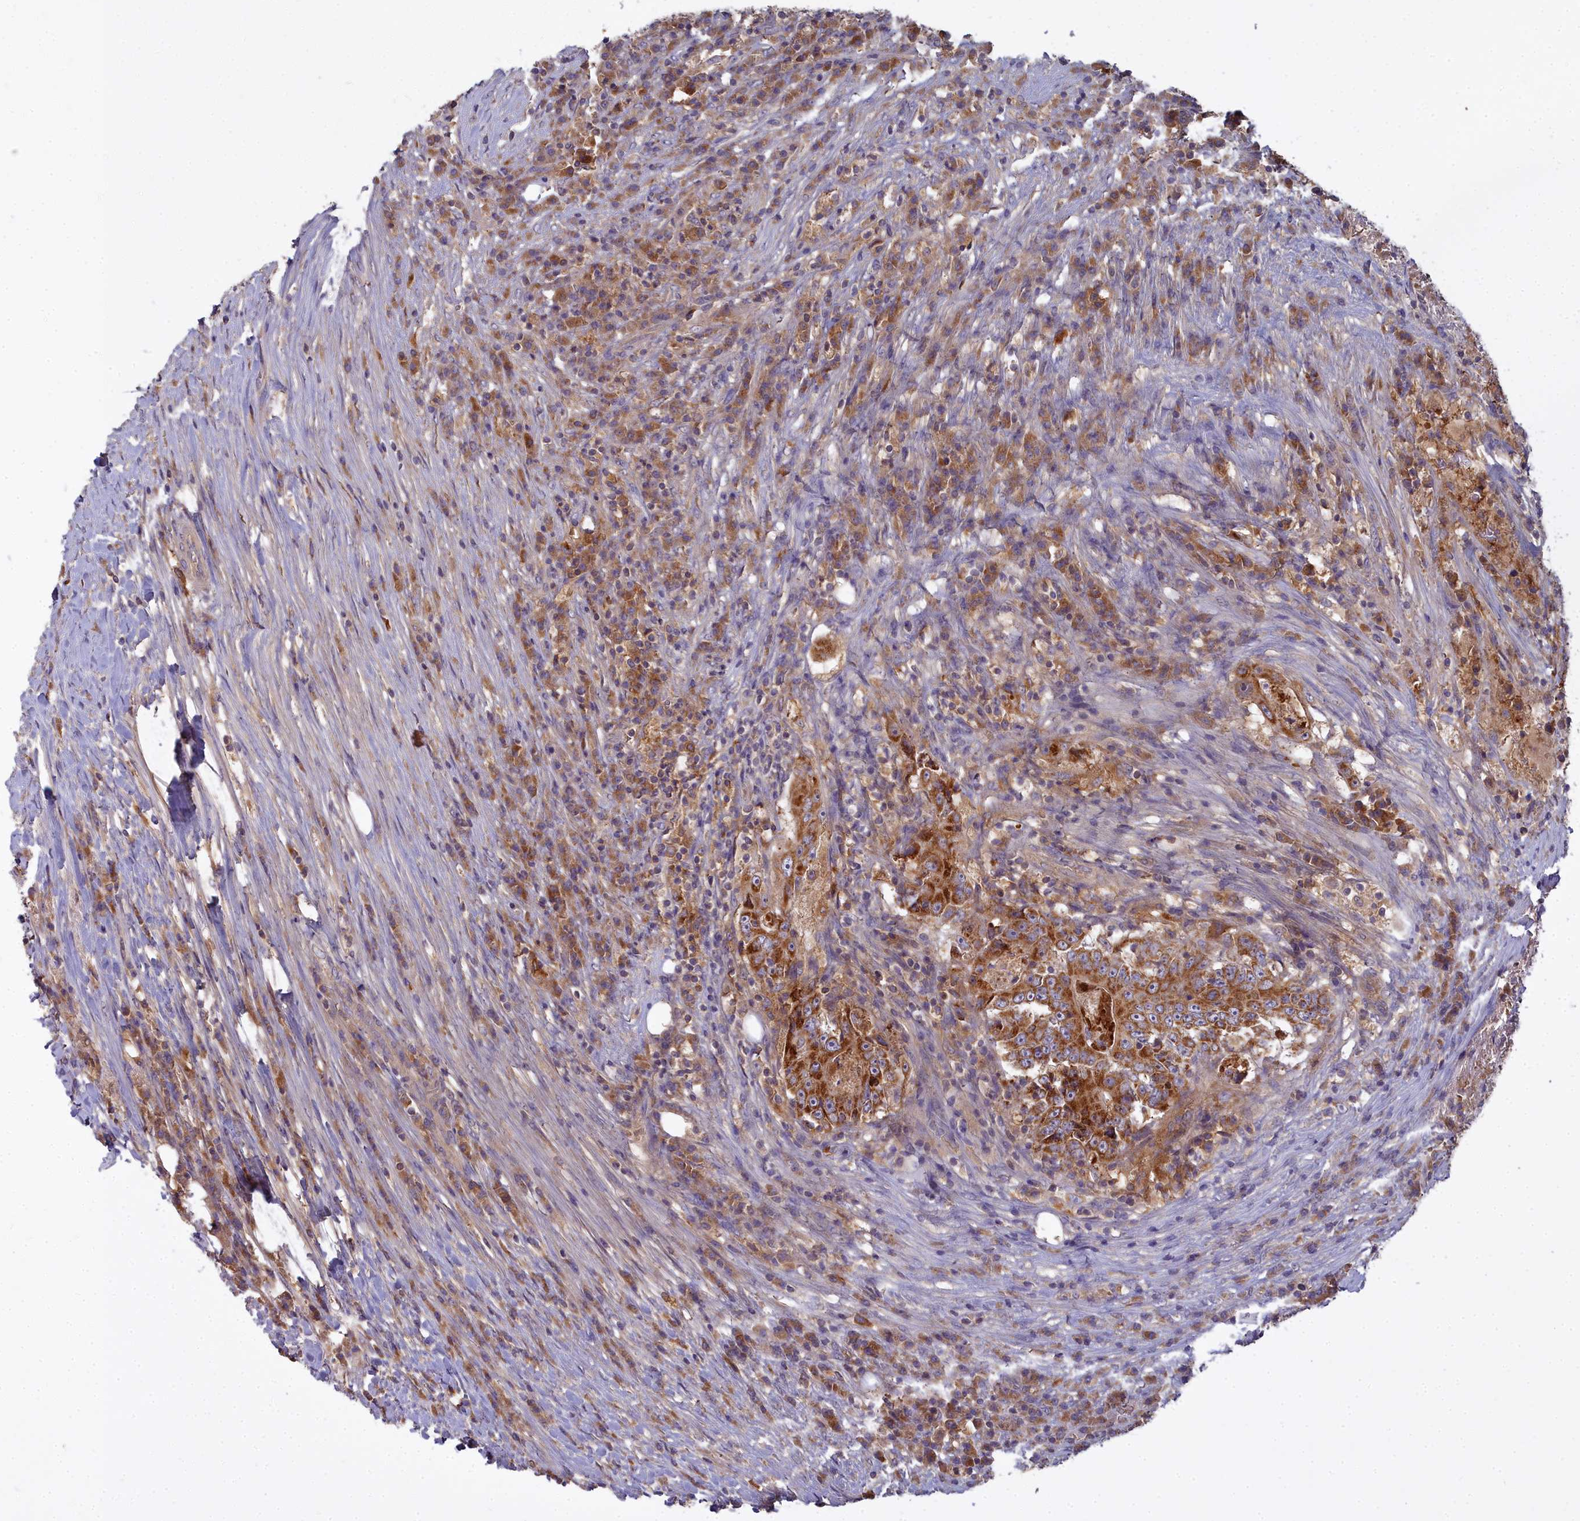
{"staining": {"intensity": "strong", "quantity": ">75%", "location": "cytoplasmic/membranous"}, "tissue": "colorectal cancer", "cell_type": "Tumor cells", "image_type": "cancer", "snomed": [{"axis": "morphology", "description": "Adenocarcinoma, NOS"}, {"axis": "topography", "description": "Colon"}], "caption": "Protein expression analysis of colorectal adenocarcinoma shows strong cytoplasmic/membranous positivity in about >75% of tumor cells.", "gene": "CCDC167", "patient": {"sex": "male", "age": 83}}